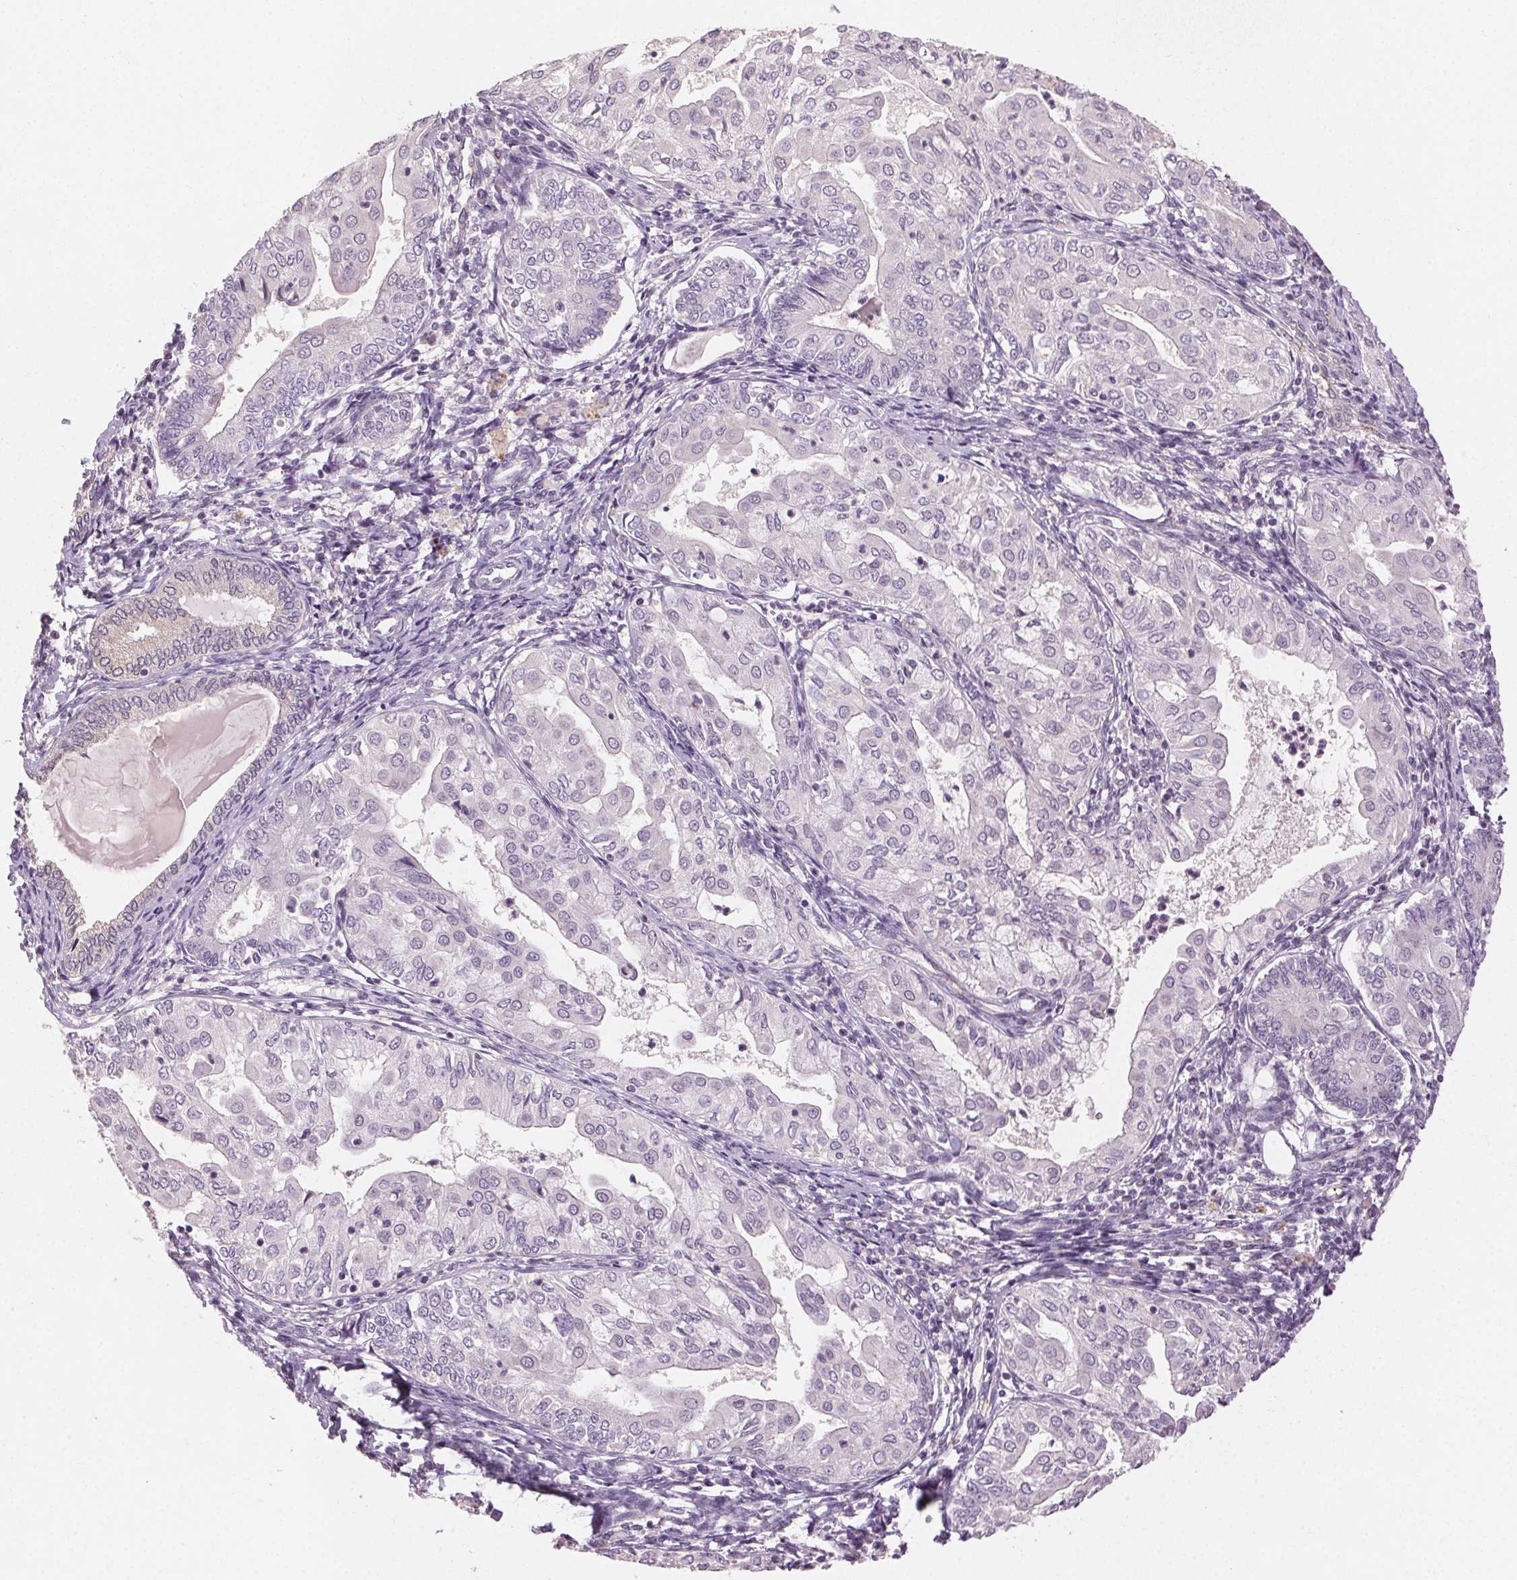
{"staining": {"intensity": "negative", "quantity": "none", "location": "none"}, "tissue": "endometrial cancer", "cell_type": "Tumor cells", "image_type": "cancer", "snomed": [{"axis": "morphology", "description": "Adenocarcinoma, NOS"}, {"axis": "topography", "description": "Endometrium"}], "caption": "Endometrial adenocarcinoma was stained to show a protein in brown. There is no significant positivity in tumor cells.", "gene": "CLTRN", "patient": {"sex": "female", "age": 68}}